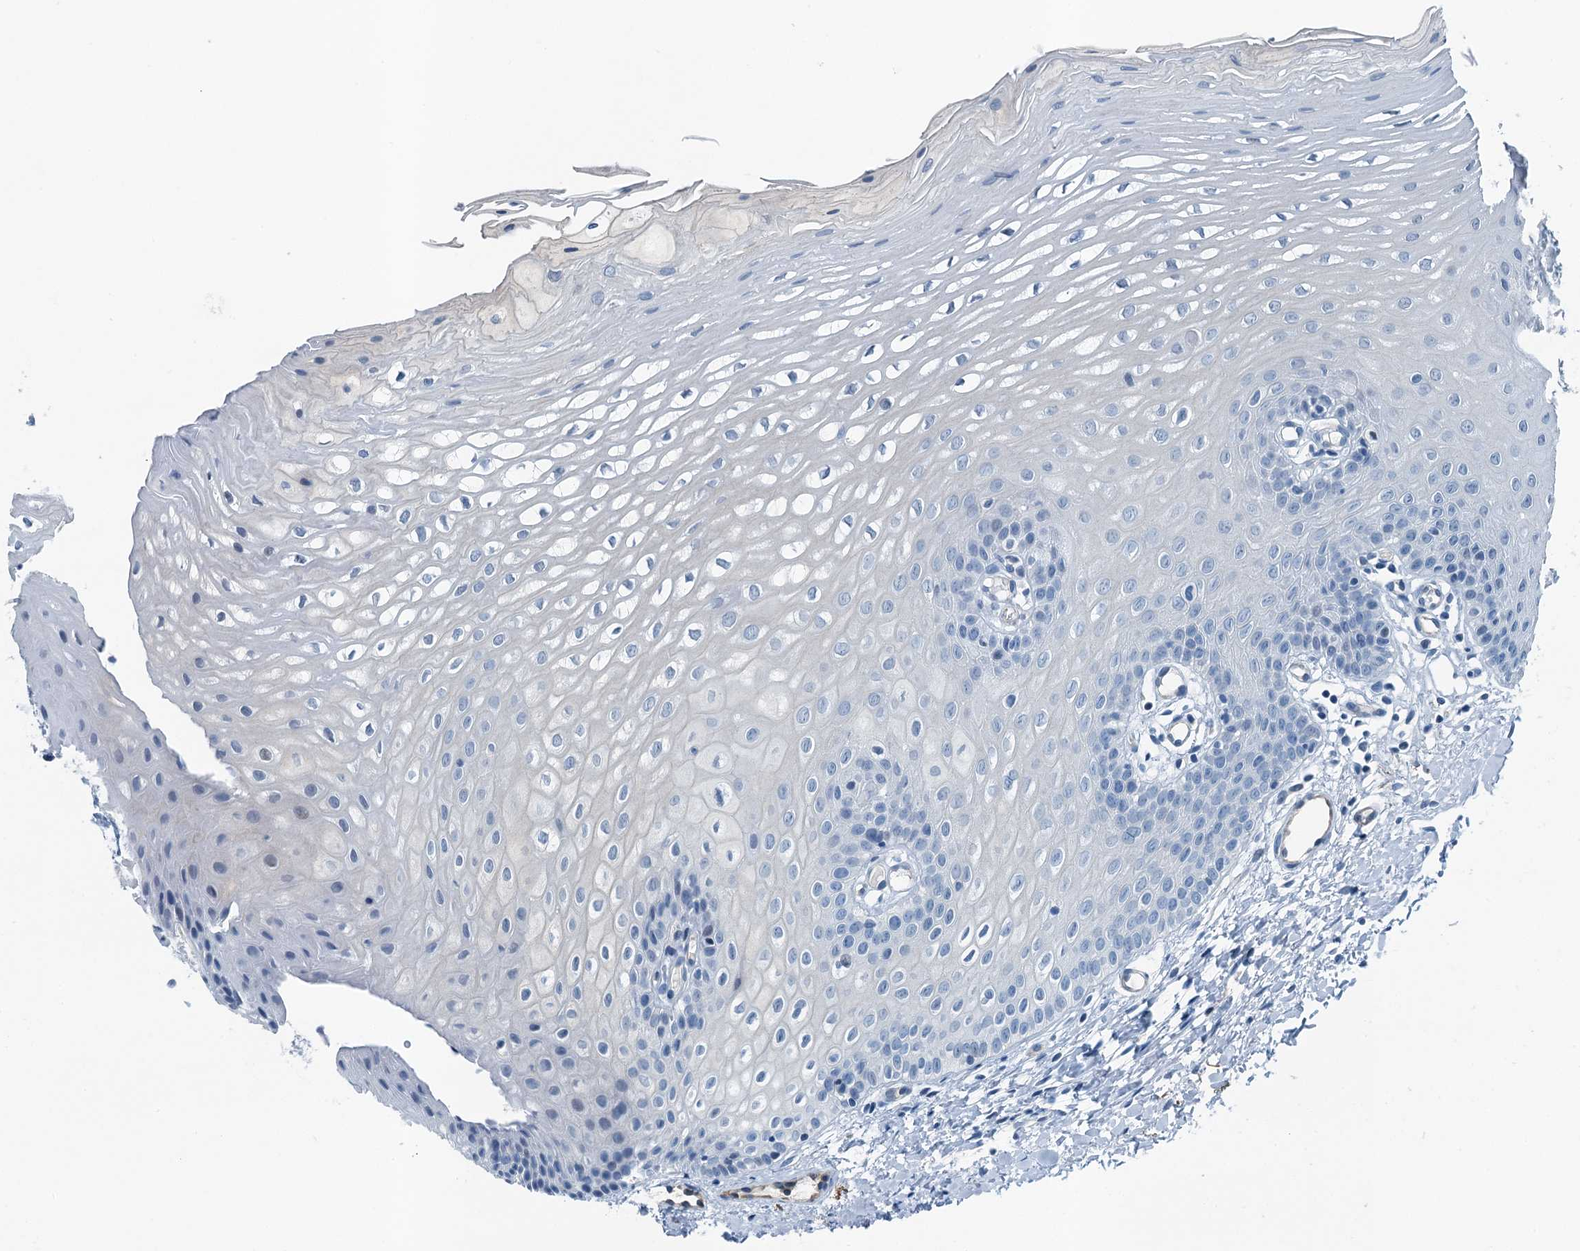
{"staining": {"intensity": "negative", "quantity": "none", "location": "none"}, "tissue": "oral mucosa", "cell_type": "Squamous epithelial cells", "image_type": "normal", "snomed": [{"axis": "morphology", "description": "Normal tissue, NOS"}, {"axis": "topography", "description": "Oral tissue"}], "caption": "Oral mucosa stained for a protein using immunohistochemistry (IHC) shows no expression squamous epithelial cells.", "gene": "GFOD2", "patient": {"sex": "female", "age": 39}}